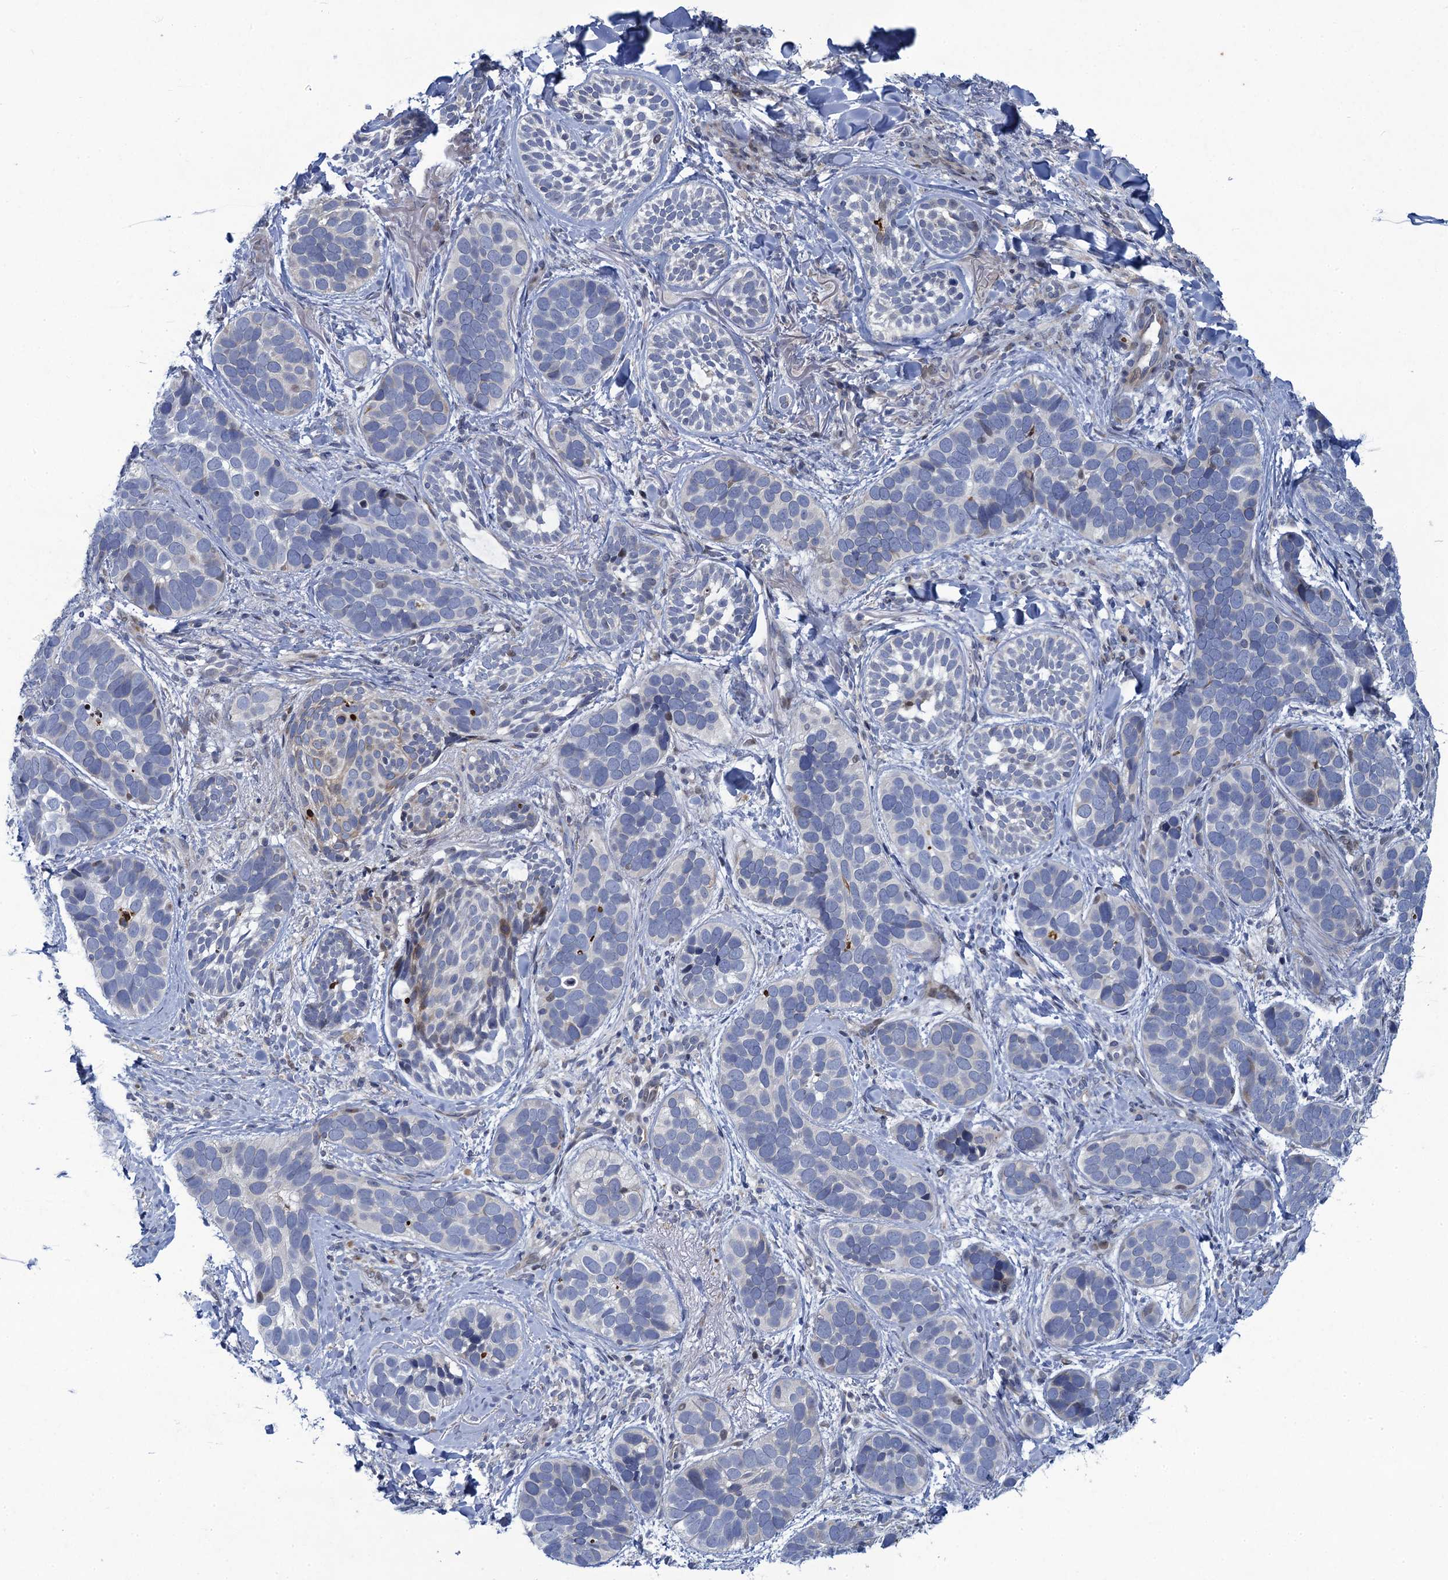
{"staining": {"intensity": "negative", "quantity": "none", "location": "none"}, "tissue": "skin cancer", "cell_type": "Tumor cells", "image_type": "cancer", "snomed": [{"axis": "morphology", "description": "Basal cell carcinoma"}, {"axis": "topography", "description": "Skin"}], "caption": "Immunohistochemistry of human basal cell carcinoma (skin) exhibits no expression in tumor cells.", "gene": "QPCTL", "patient": {"sex": "male", "age": 71}}